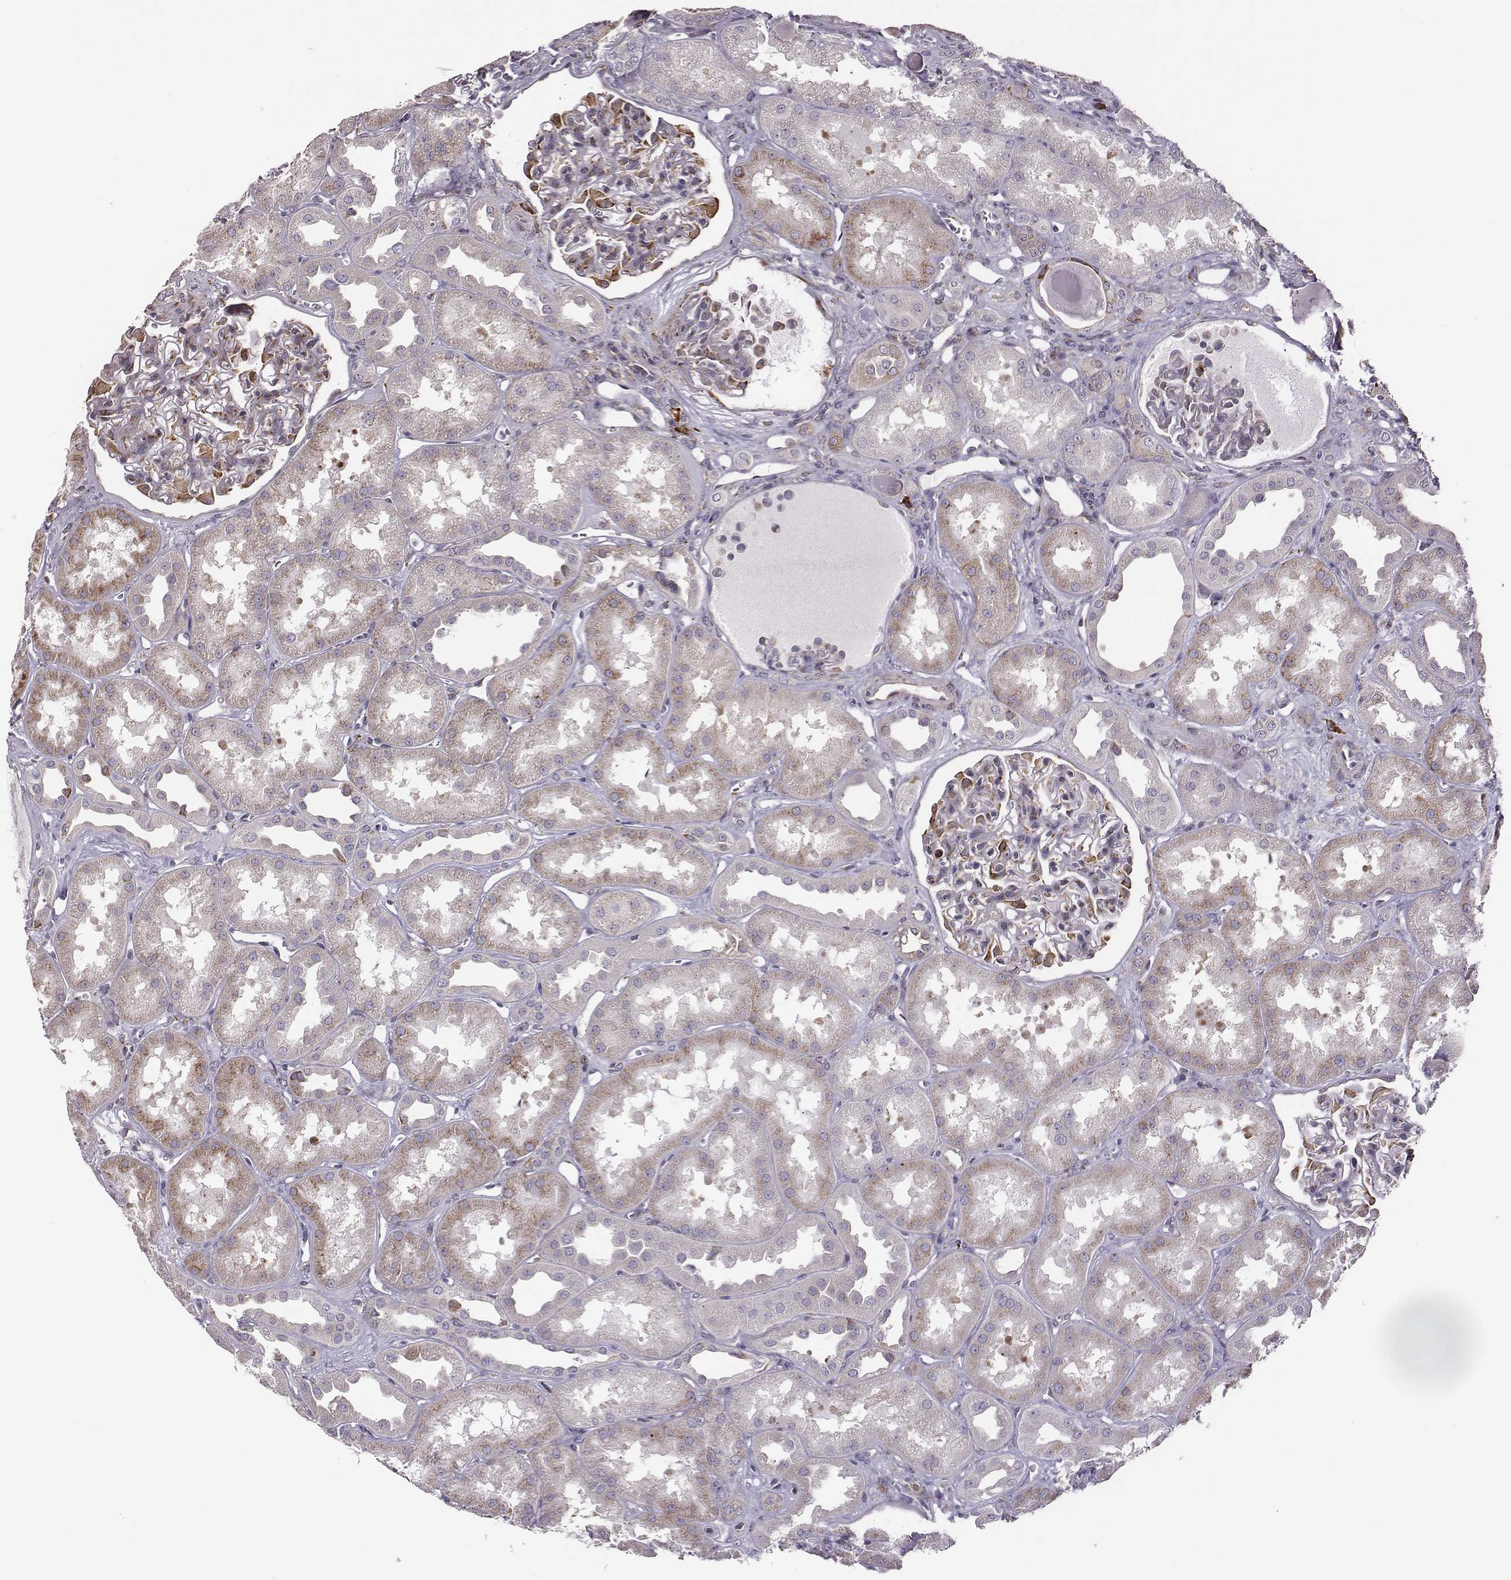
{"staining": {"intensity": "moderate", "quantity": "<25%", "location": "cytoplasmic/membranous"}, "tissue": "kidney", "cell_type": "Cells in glomeruli", "image_type": "normal", "snomed": [{"axis": "morphology", "description": "Normal tissue, NOS"}, {"axis": "topography", "description": "Kidney"}], "caption": "Immunohistochemistry (IHC) of normal human kidney displays low levels of moderate cytoplasmic/membranous positivity in approximately <25% of cells in glomeruli. Nuclei are stained in blue.", "gene": "SELENOI", "patient": {"sex": "male", "age": 61}}